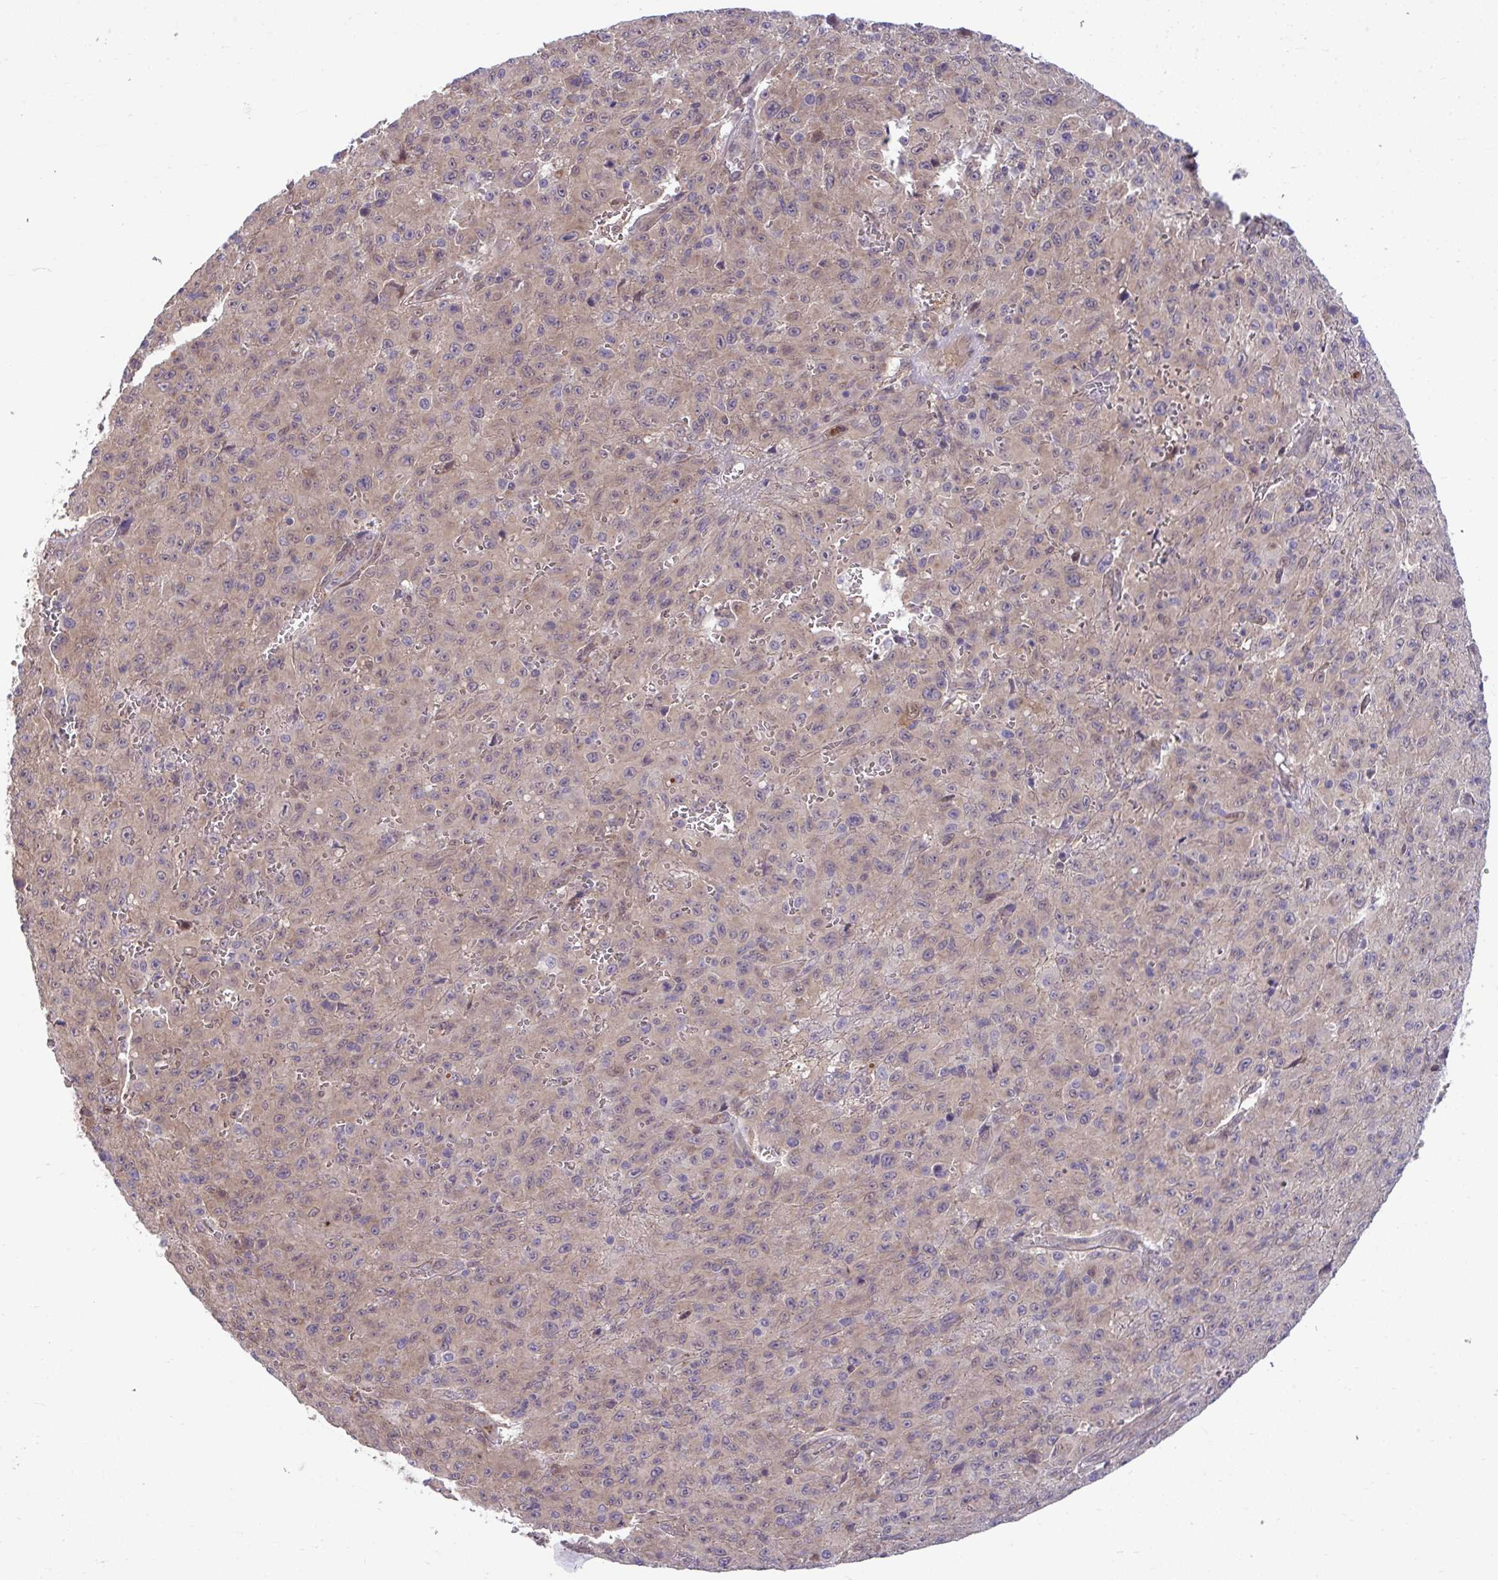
{"staining": {"intensity": "weak", "quantity": ">75%", "location": "cytoplasmic/membranous"}, "tissue": "melanoma", "cell_type": "Tumor cells", "image_type": "cancer", "snomed": [{"axis": "morphology", "description": "Malignant melanoma, NOS"}, {"axis": "topography", "description": "Skin"}], "caption": "A brown stain shows weak cytoplasmic/membranous expression of a protein in human melanoma tumor cells.", "gene": "PCDHB7", "patient": {"sex": "male", "age": 46}}